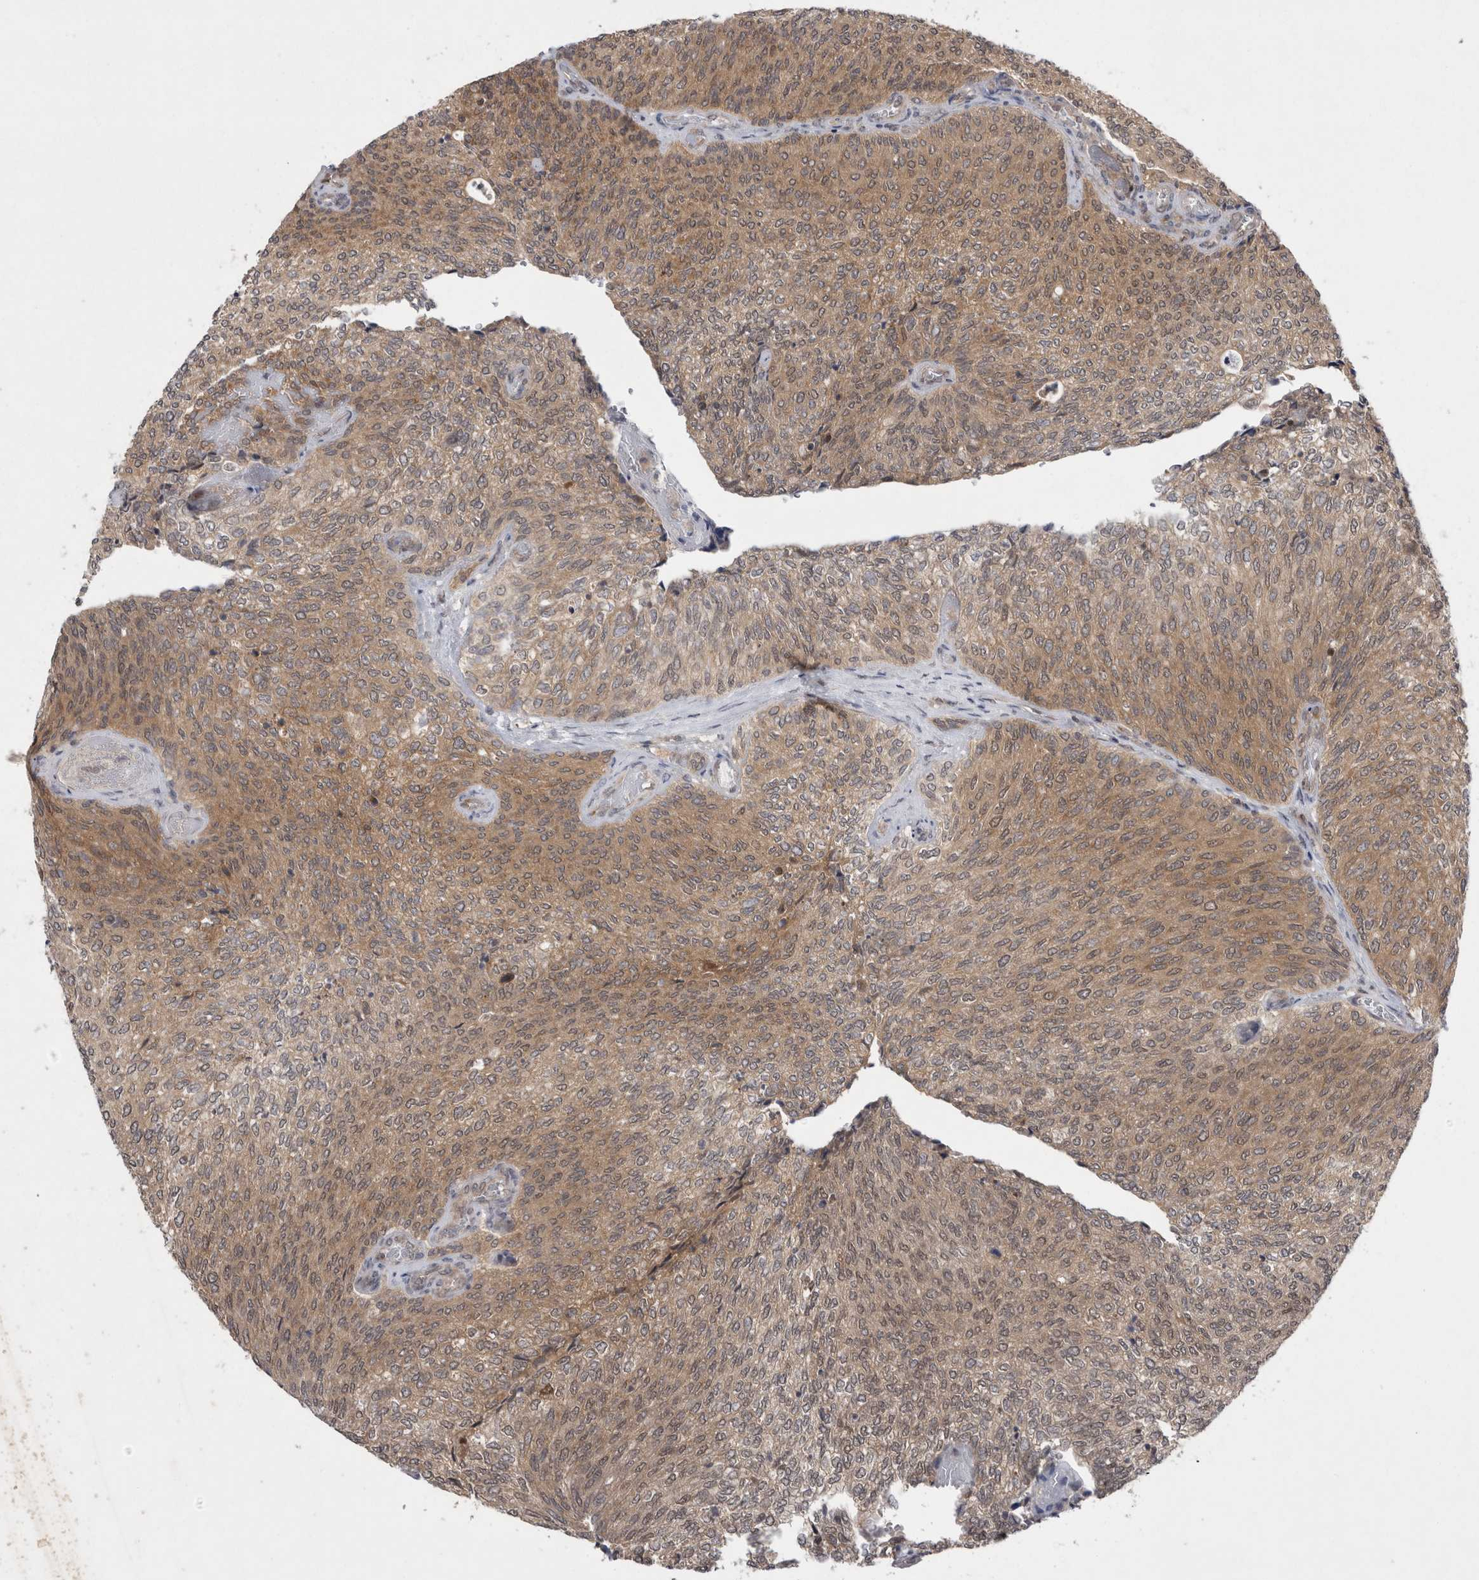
{"staining": {"intensity": "moderate", "quantity": ">75%", "location": "cytoplasmic/membranous"}, "tissue": "urothelial cancer", "cell_type": "Tumor cells", "image_type": "cancer", "snomed": [{"axis": "morphology", "description": "Urothelial carcinoma, Low grade"}, {"axis": "topography", "description": "Urinary bladder"}], "caption": "IHC micrograph of urothelial cancer stained for a protein (brown), which displays medium levels of moderate cytoplasmic/membranous staining in approximately >75% of tumor cells.", "gene": "PSMB2", "patient": {"sex": "female", "age": 79}}